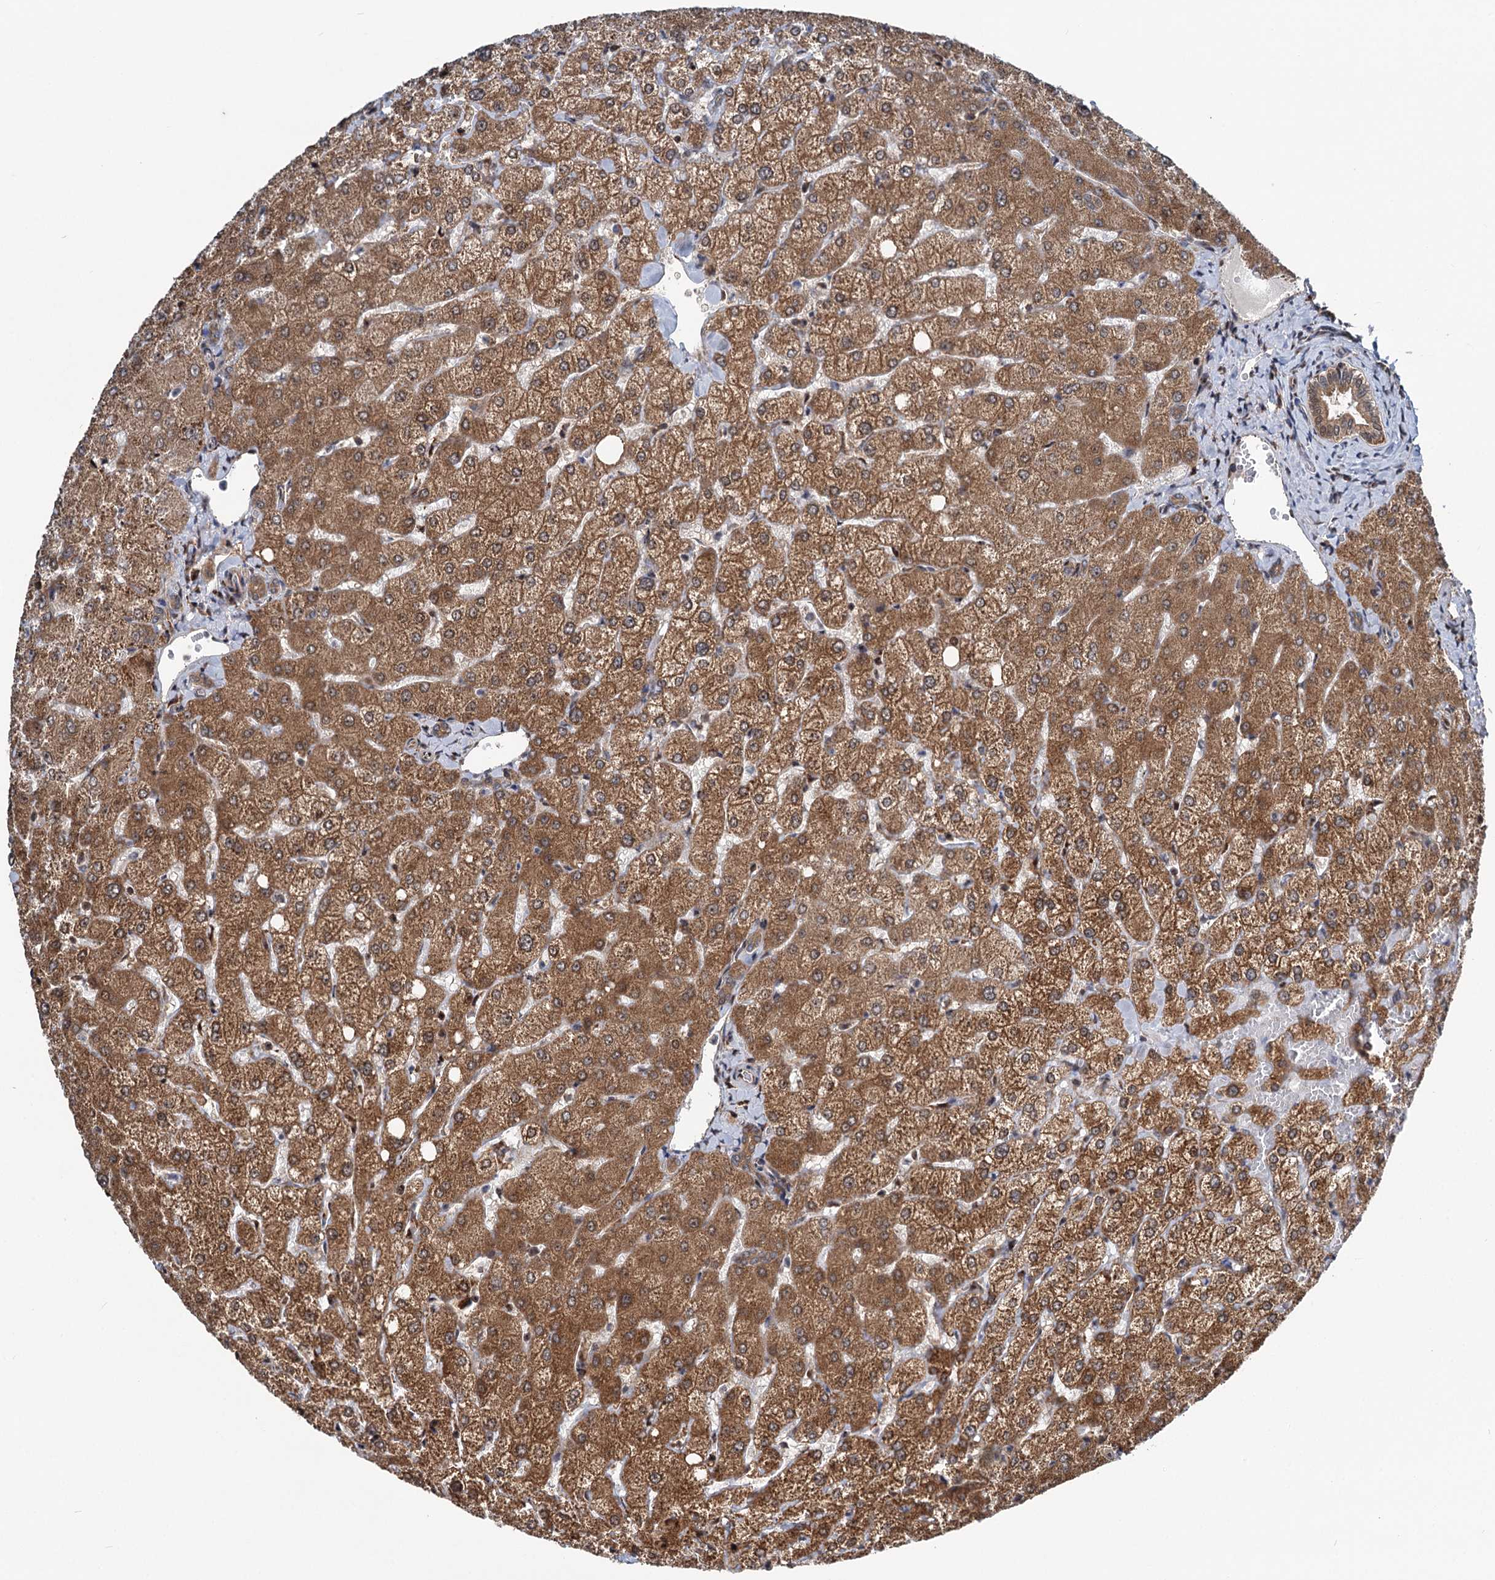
{"staining": {"intensity": "moderate", "quantity": "25%-75%", "location": "cytoplasmic/membranous,nuclear"}, "tissue": "liver", "cell_type": "Cholangiocytes", "image_type": "normal", "snomed": [{"axis": "morphology", "description": "Normal tissue, NOS"}, {"axis": "topography", "description": "Liver"}], "caption": "Immunohistochemistry (IHC) of unremarkable human liver exhibits medium levels of moderate cytoplasmic/membranous,nuclear staining in approximately 25%-75% of cholangiocytes.", "gene": "GPBP1", "patient": {"sex": "female", "age": 54}}